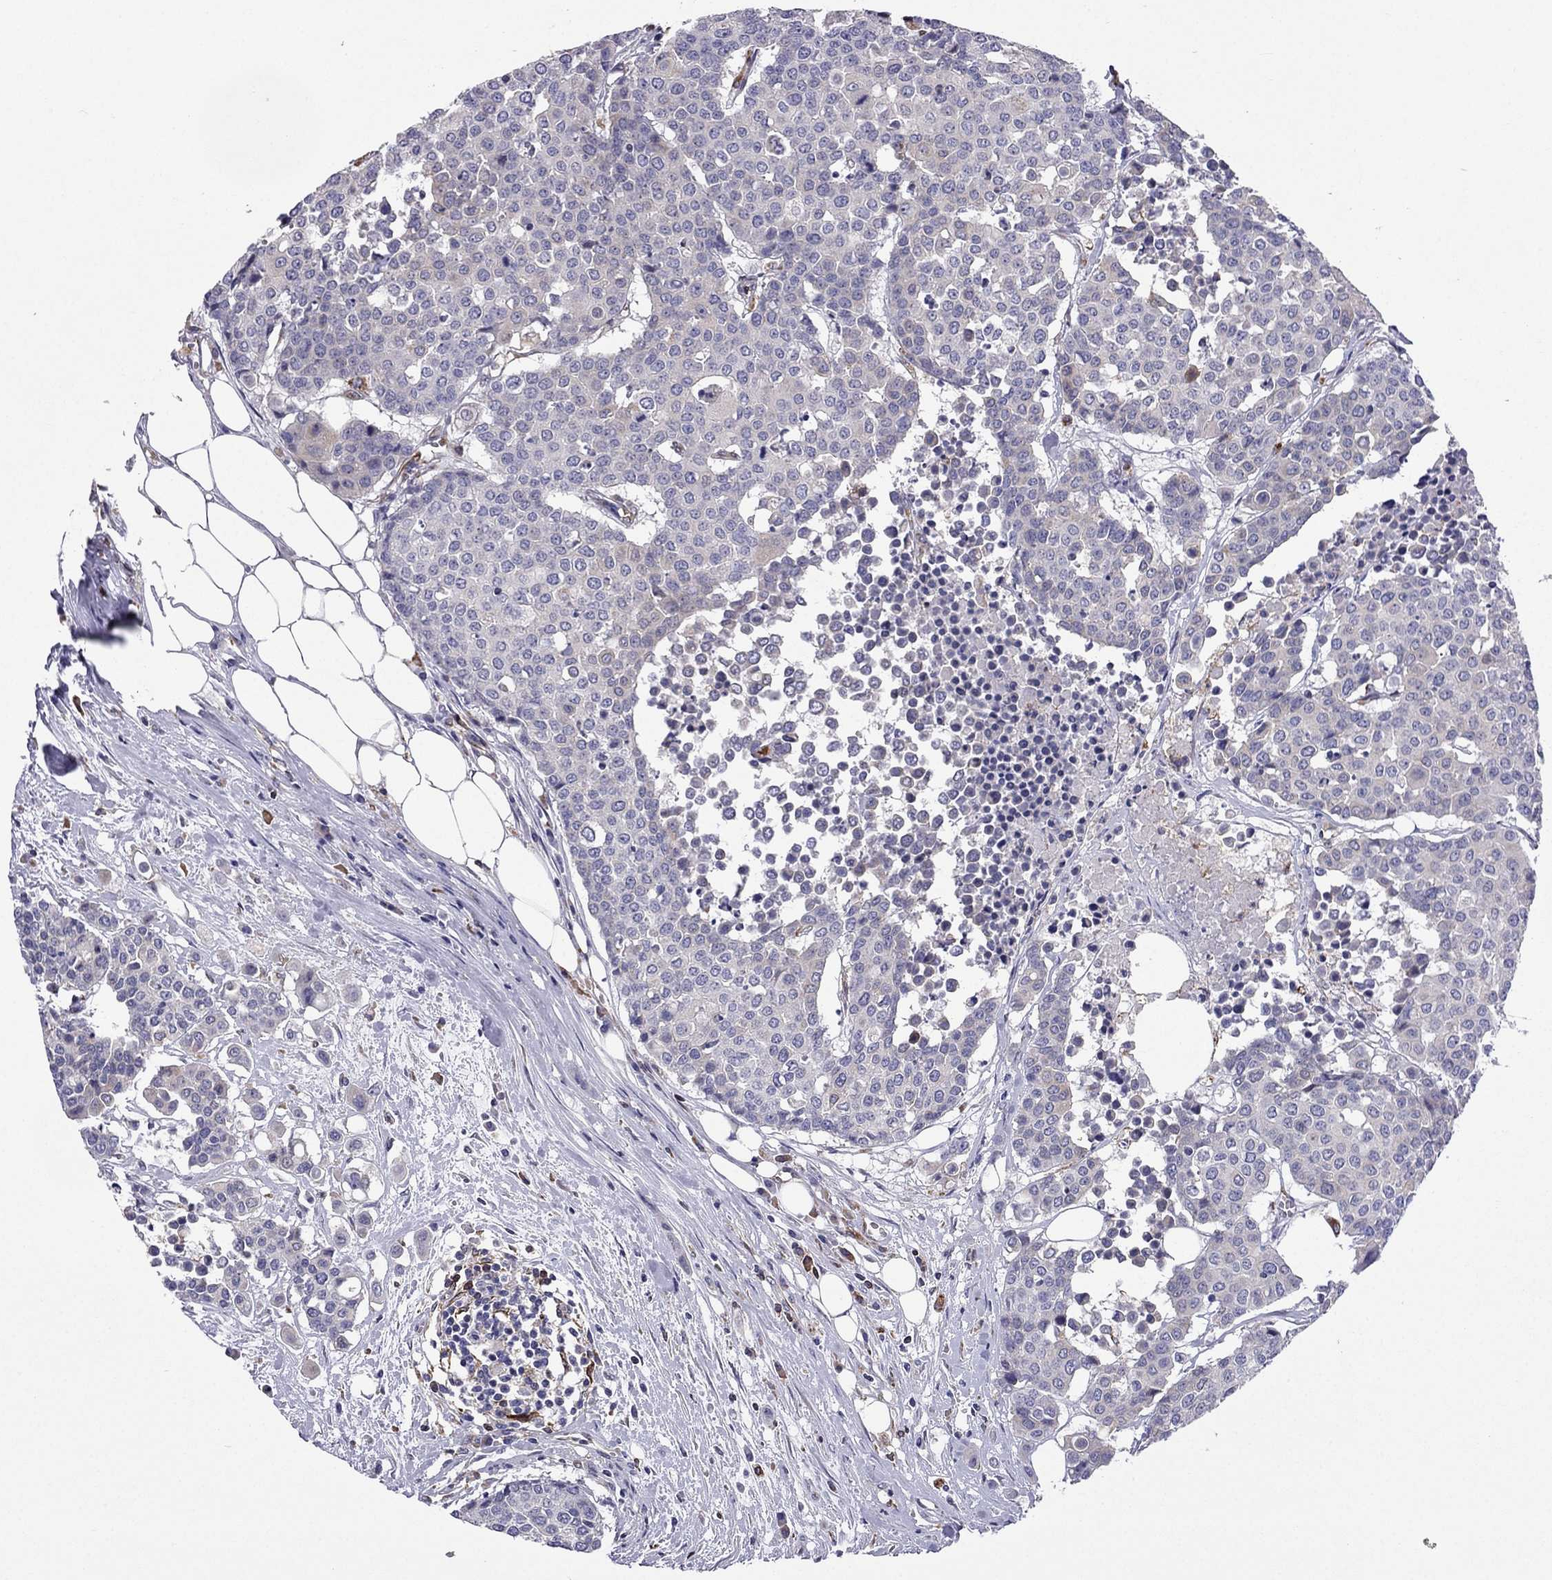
{"staining": {"intensity": "negative", "quantity": "none", "location": "none"}, "tissue": "carcinoid", "cell_type": "Tumor cells", "image_type": "cancer", "snomed": [{"axis": "morphology", "description": "Carcinoid, malignant, NOS"}, {"axis": "topography", "description": "Colon"}], "caption": "Immunohistochemistry histopathology image of neoplastic tissue: human malignant carcinoid stained with DAB displays no significant protein positivity in tumor cells.", "gene": "GNAL", "patient": {"sex": "male", "age": 81}}